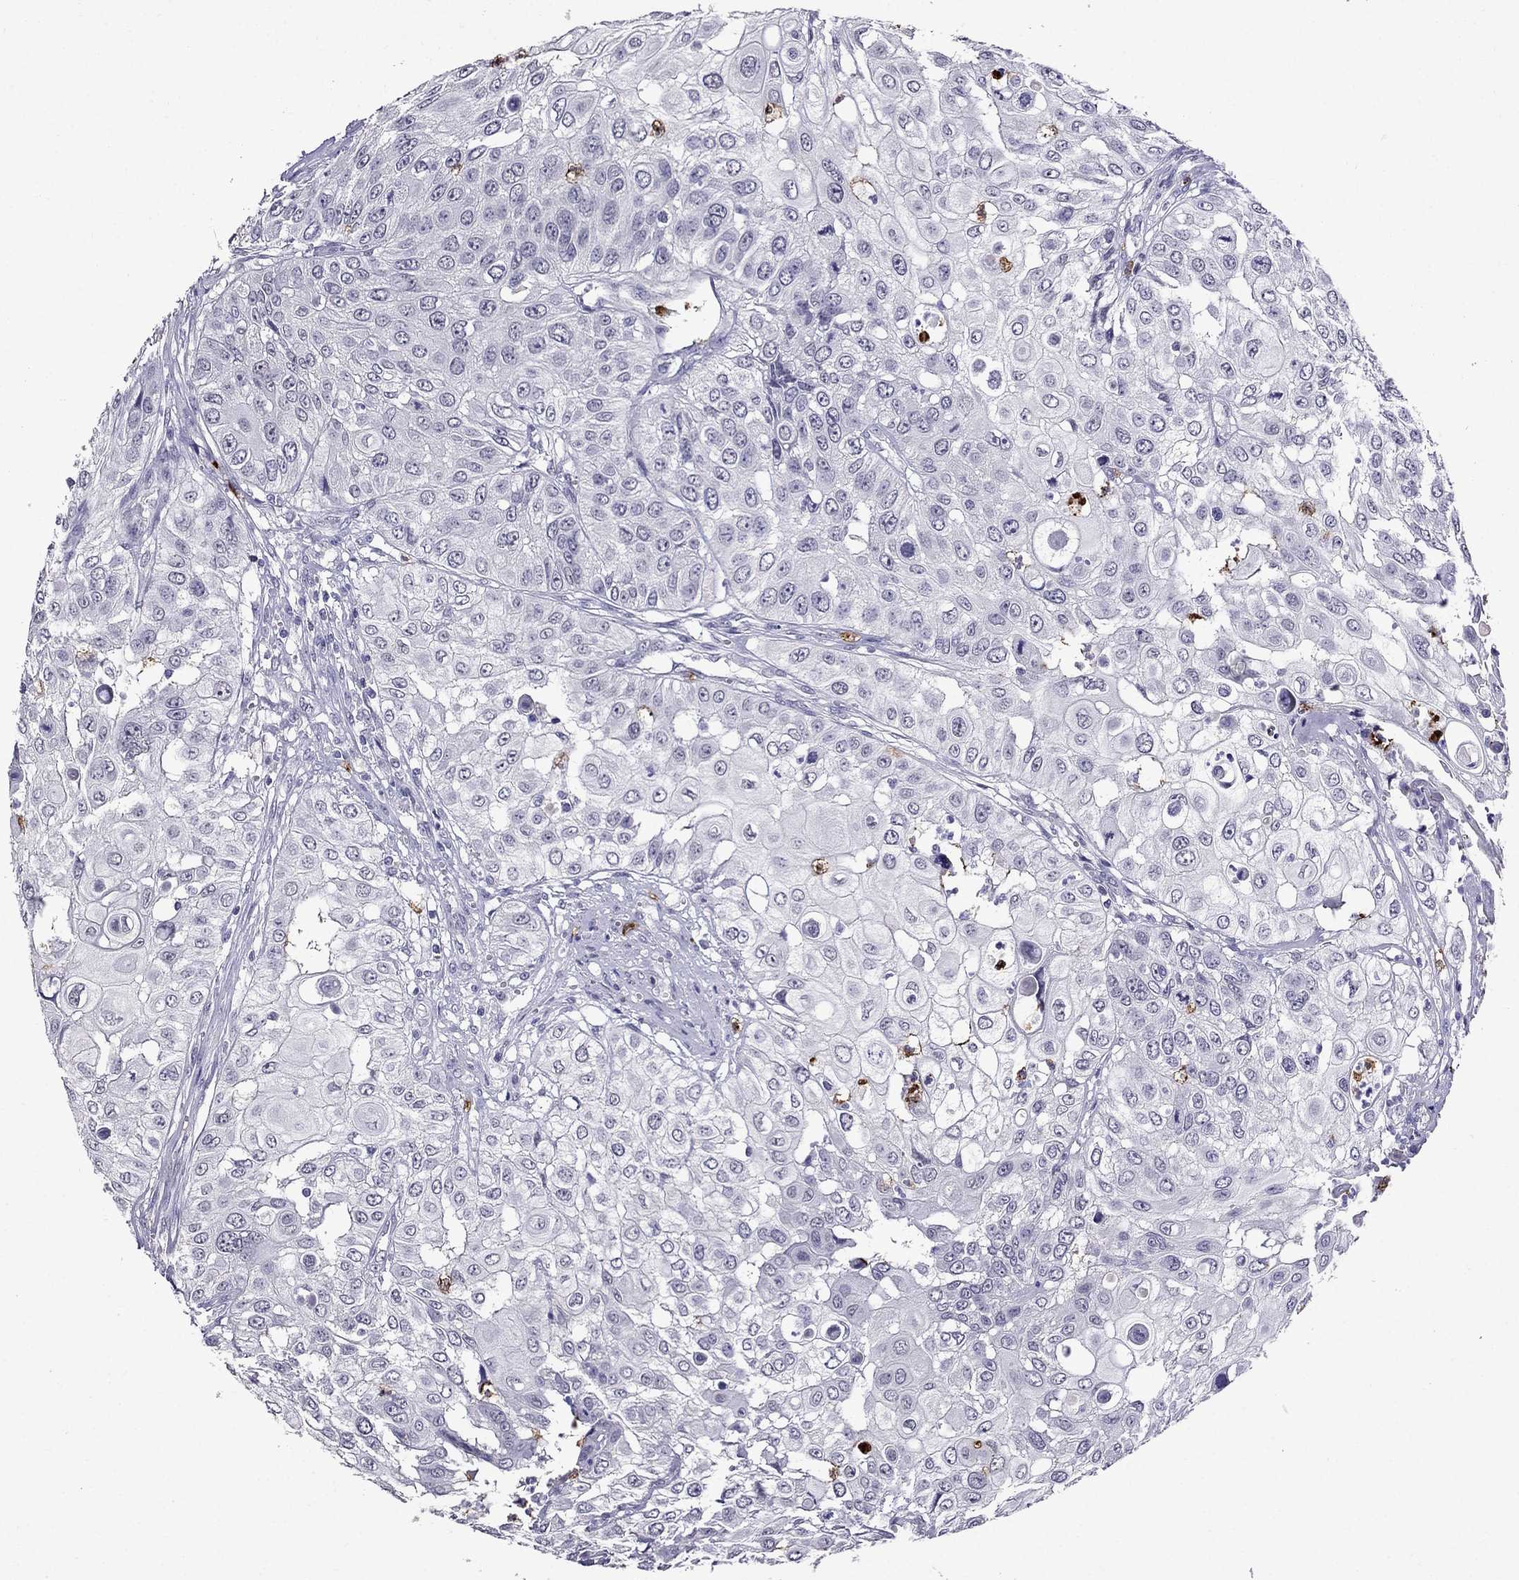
{"staining": {"intensity": "negative", "quantity": "none", "location": "none"}, "tissue": "urothelial cancer", "cell_type": "Tumor cells", "image_type": "cancer", "snomed": [{"axis": "morphology", "description": "Urothelial carcinoma, High grade"}, {"axis": "topography", "description": "Urinary bladder"}], "caption": "Immunohistochemistry (IHC) image of neoplastic tissue: human urothelial cancer stained with DAB (3,3'-diaminobenzidine) shows no significant protein expression in tumor cells. The staining is performed using DAB brown chromogen with nuclei counter-stained in using hematoxylin.", "gene": "OLFM4", "patient": {"sex": "female", "age": 79}}